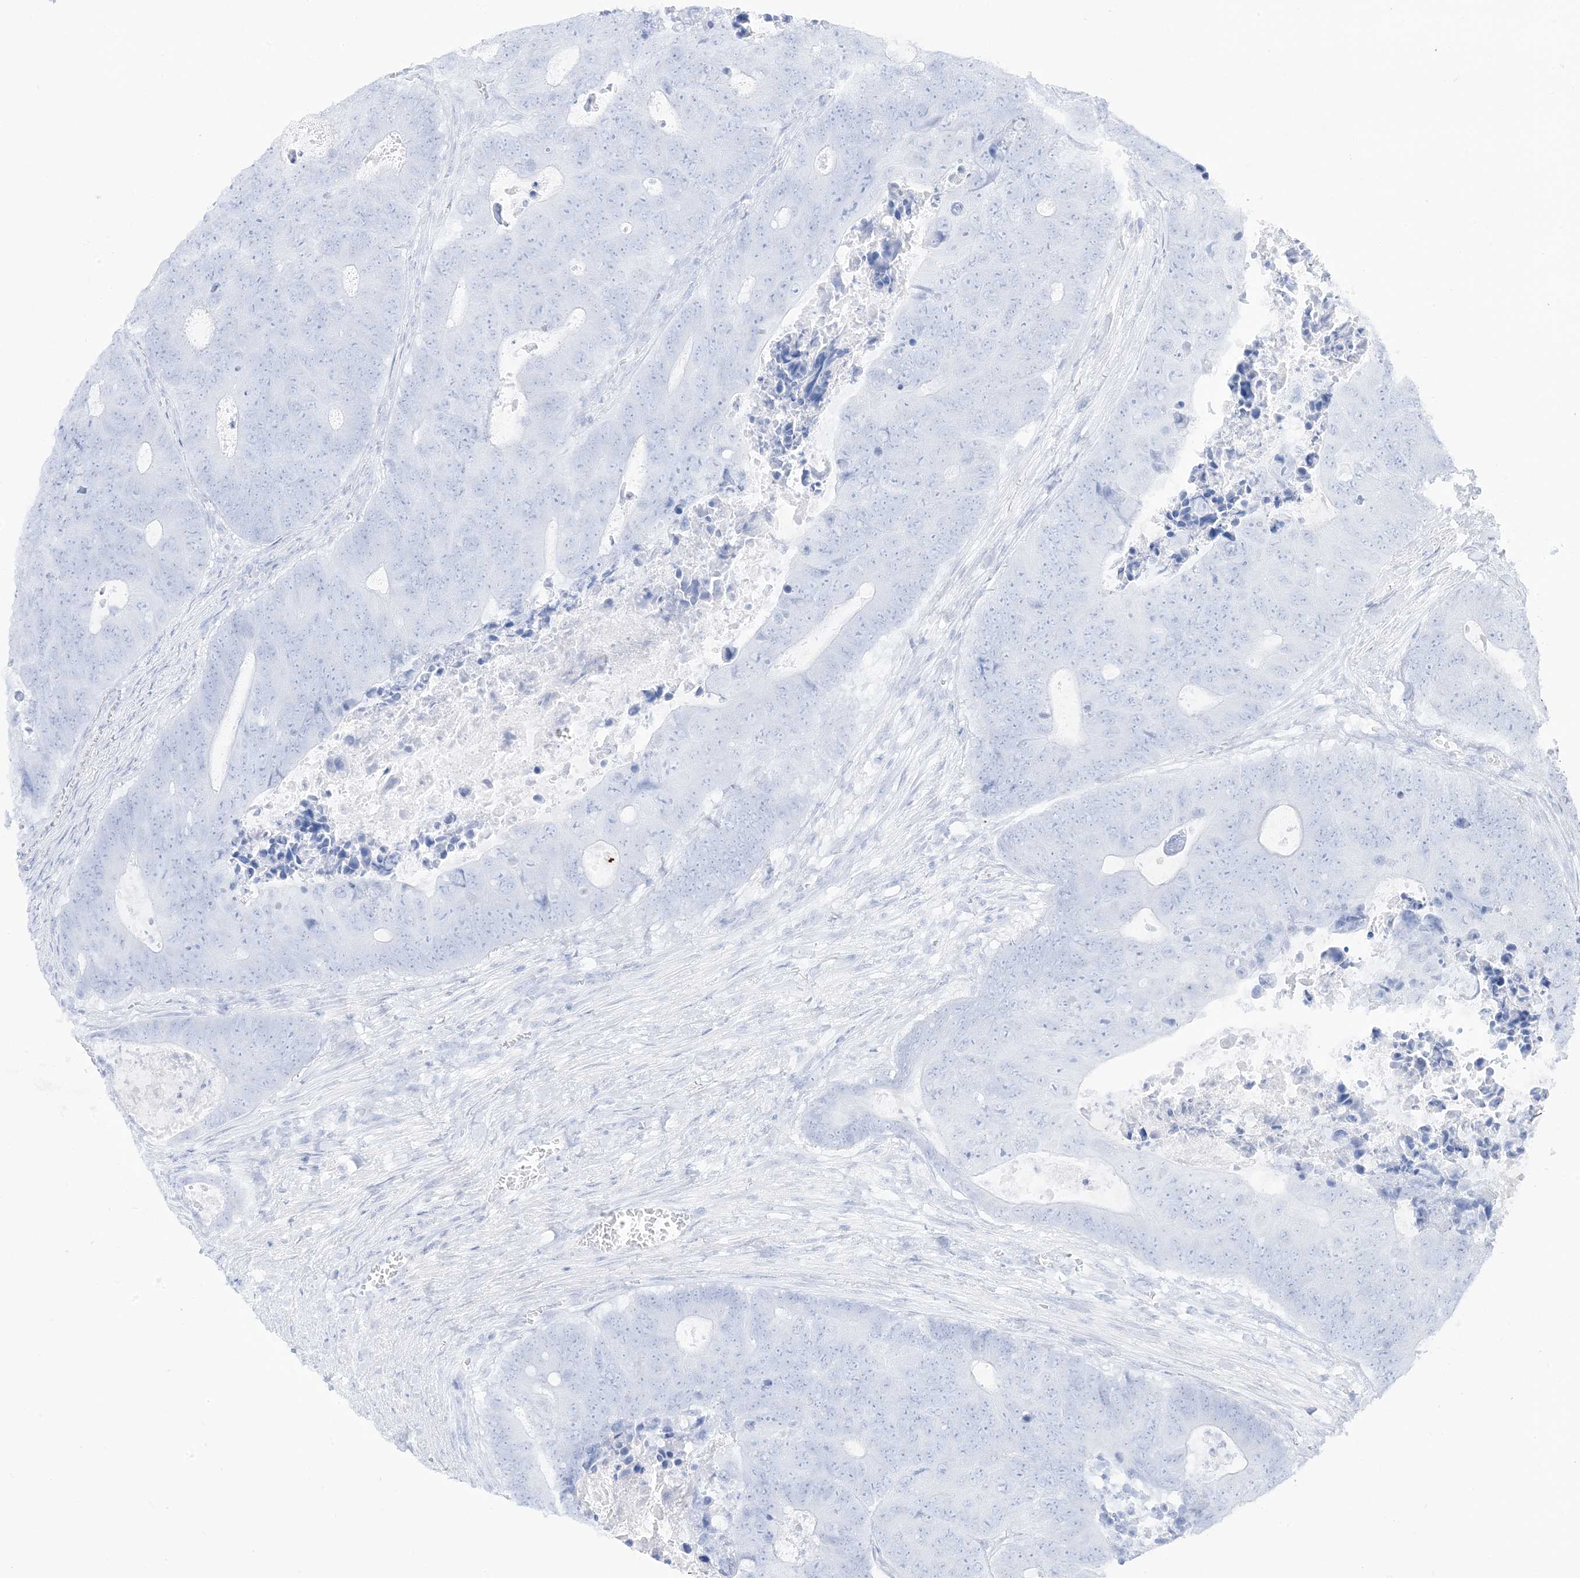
{"staining": {"intensity": "negative", "quantity": "none", "location": "none"}, "tissue": "colorectal cancer", "cell_type": "Tumor cells", "image_type": "cancer", "snomed": [{"axis": "morphology", "description": "Adenocarcinoma, NOS"}, {"axis": "topography", "description": "Colon"}], "caption": "This photomicrograph is of colorectal cancer stained with immunohistochemistry to label a protein in brown with the nuclei are counter-stained blue. There is no positivity in tumor cells.", "gene": "GSN", "patient": {"sex": "male", "age": 87}}